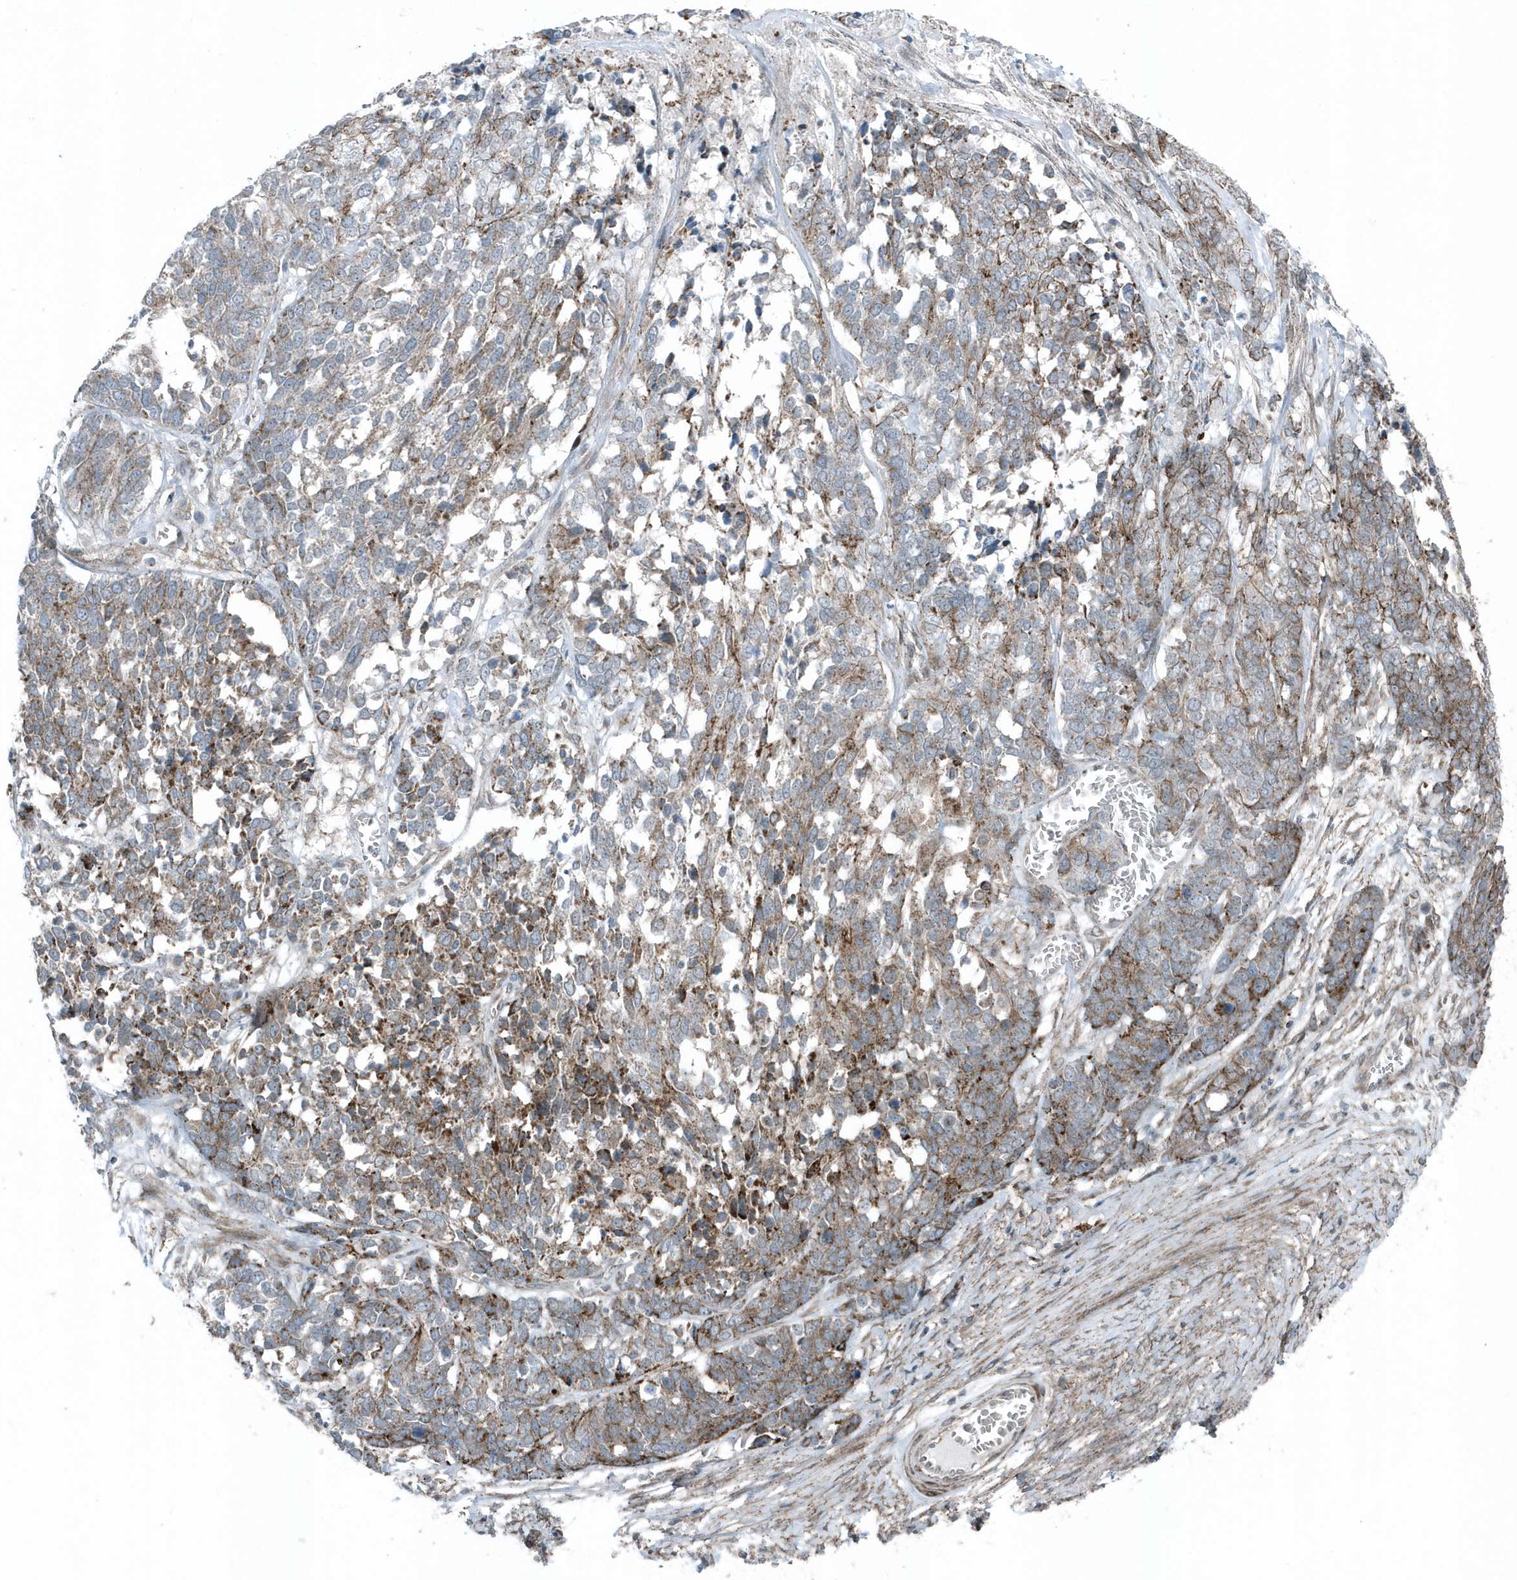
{"staining": {"intensity": "moderate", "quantity": "25%-75%", "location": "cytoplasmic/membranous"}, "tissue": "ovarian cancer", "cell_type": "Tumor cells", "image_type": "cancer", "snomed": [{"axis": "morphology", "description": "Cystadenocarcinoma, serous, NOS"}, {"axis": "topography", "description": "Ovary"}], "caption": "The immunohistochemical stain shows moderate cytoplasmic/membranous expression in tumor cells of serous cystadenocarcinoma (ovarian) tissue.", "gene": "GCC2", "patient": {"sex": "female", "age": 44}}